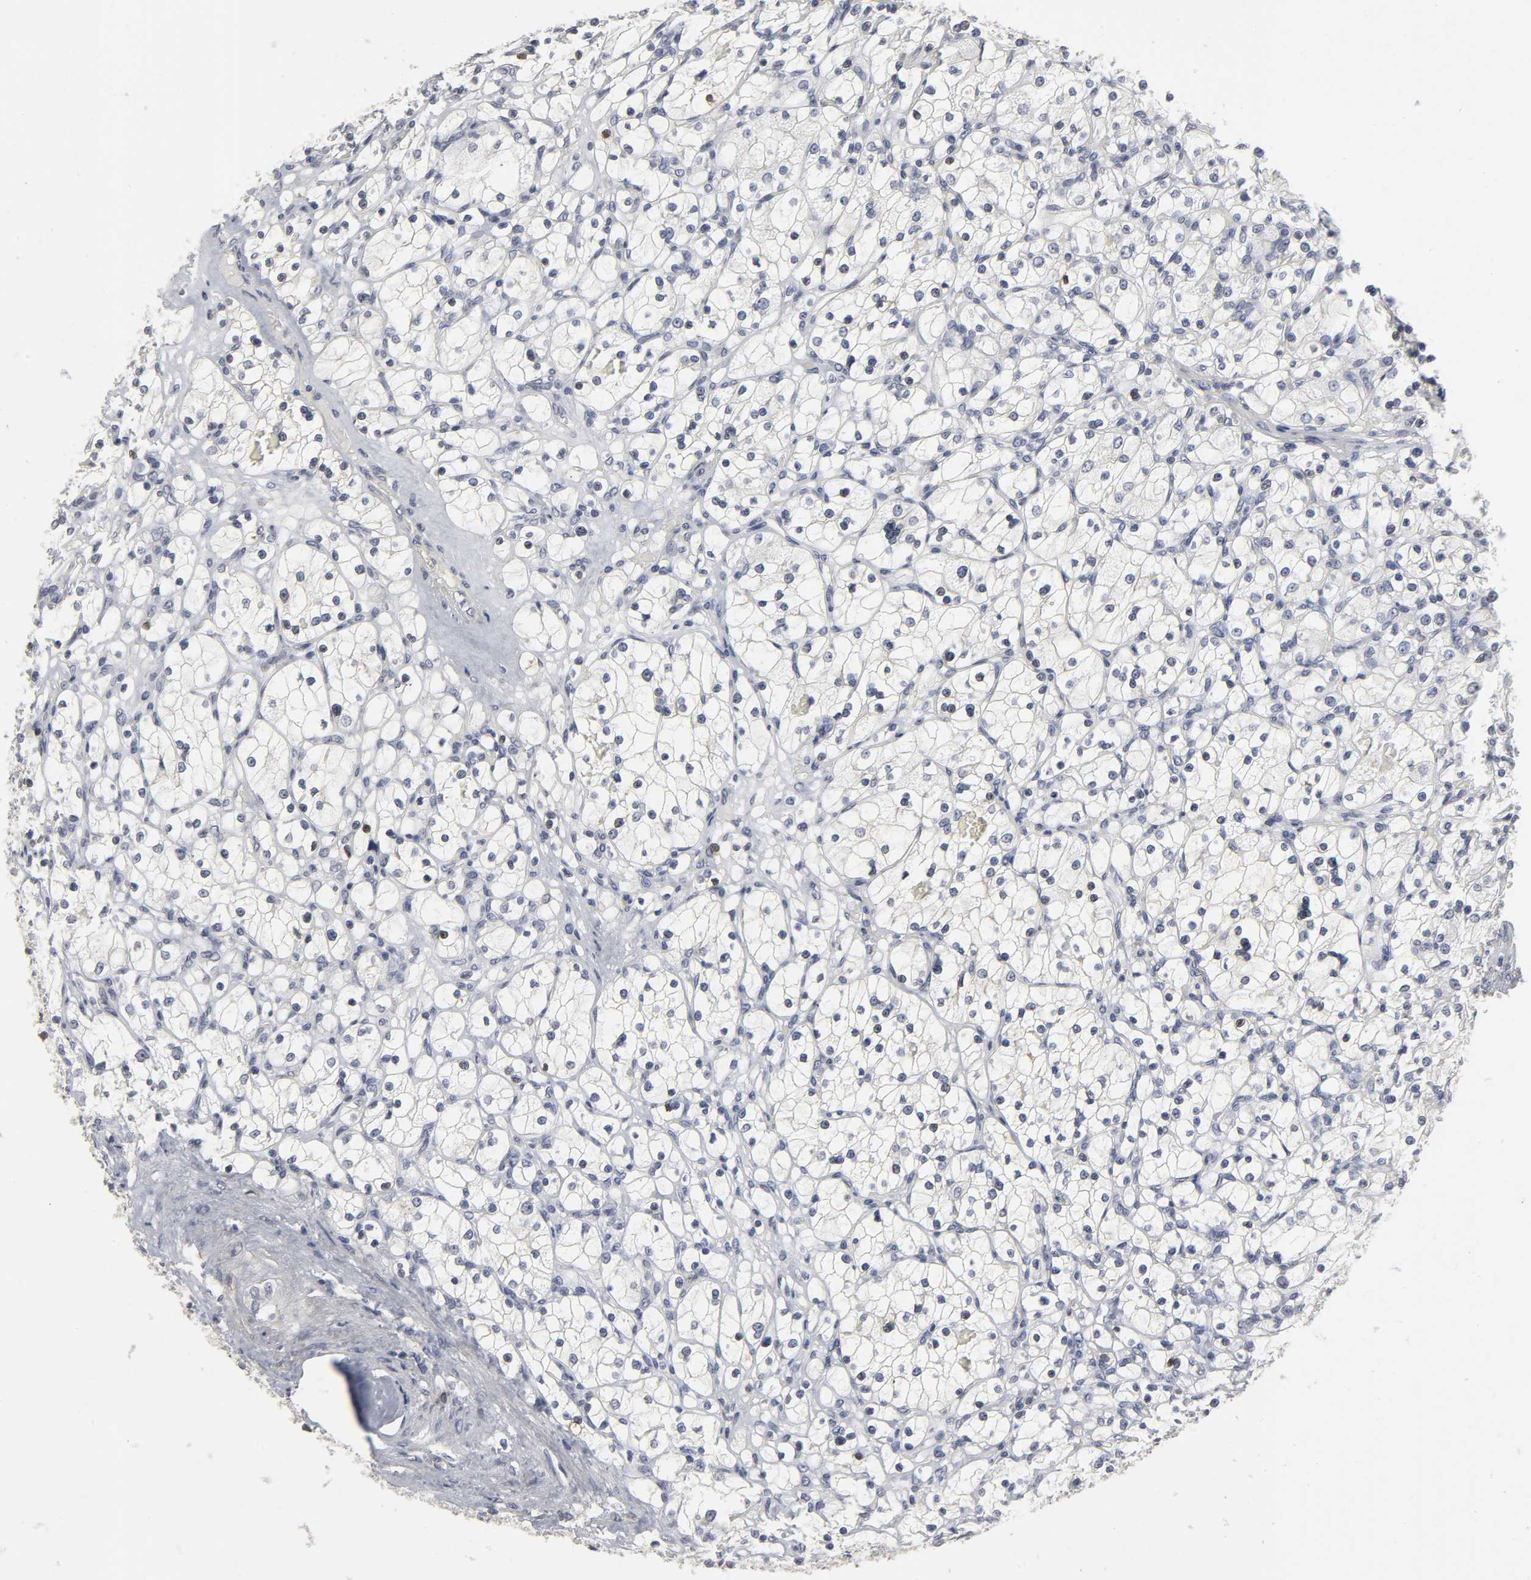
{"staining": {"intensity": "negative", "quantity": "none", "location": "none"}, "tissue": "renal cancer", "cell_type": "Tumor cells", "image_type": "cancer", "snomed": [{"axis": "morphology", "description": "Adenocarcinoma, NOS"}, {"axis": "topography", "description": "Kidney"}], "caption": "The micrograph displays no staining of tumor cells in renal cancer (adenocarcinoma).", "gene": "PDLIM3", "patient": {"sex": "female", "age": 83}}